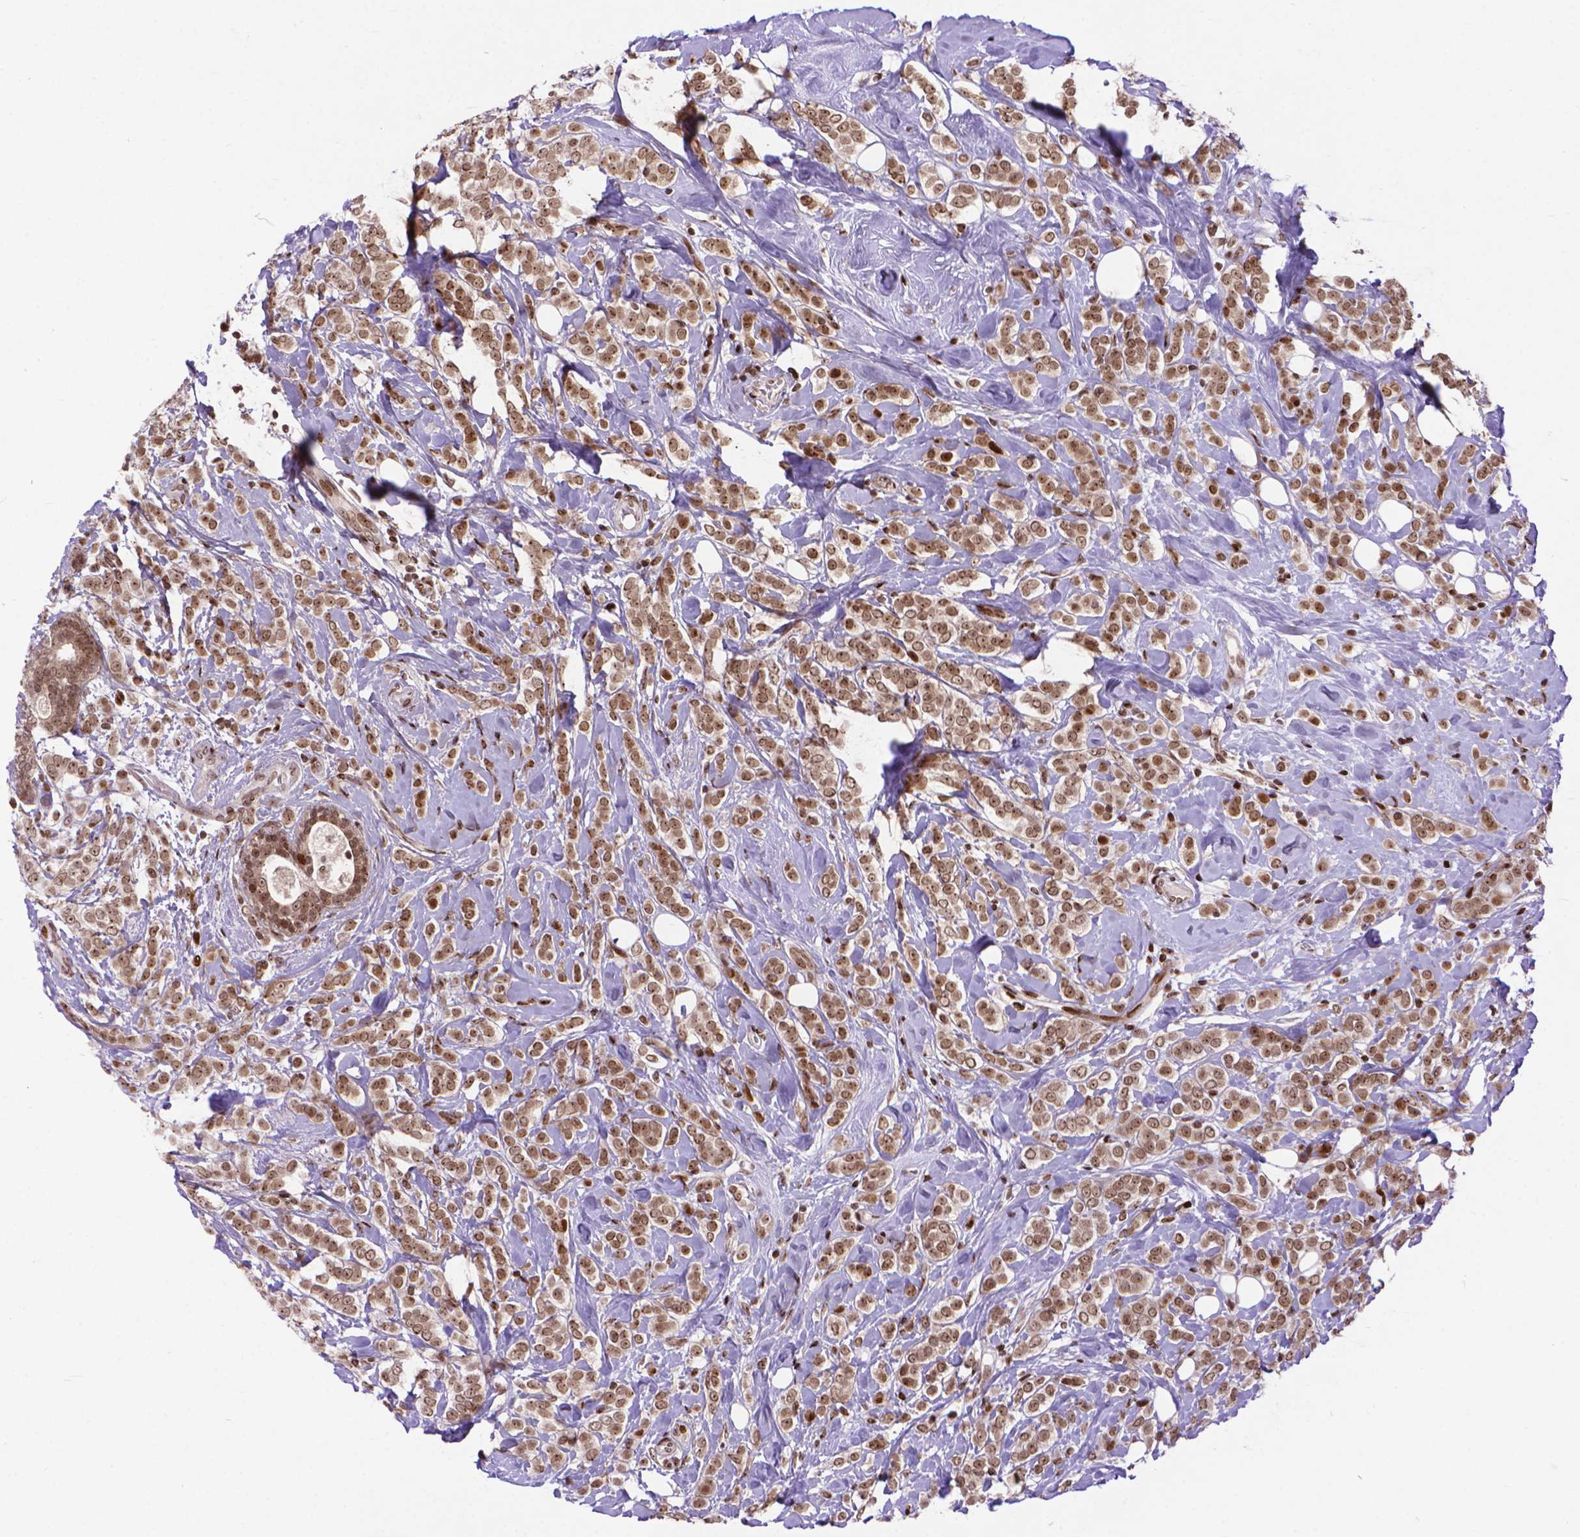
{"staining": {"intensity": "weak", "quantity": ">75%", "location": "nuclear"}, "tissue": "breast cancer", "cell_type": "Tumor cells", "image_type": "cancer", "snomed": [{"axis": "morphology", "description": "Lobular carcinoma"}, {"axis": "topography", "description": "Breast"}], "caption": "Immunohistochemistry (DAB (3,3'-diaminobenzidine)) staining of human breast lobular carcinoma exhibits weak nuclear protein positivity in approximately >75% of tumor cells.", "gene": "AMER1", "patient": {"sex": "female", "age": 49}}